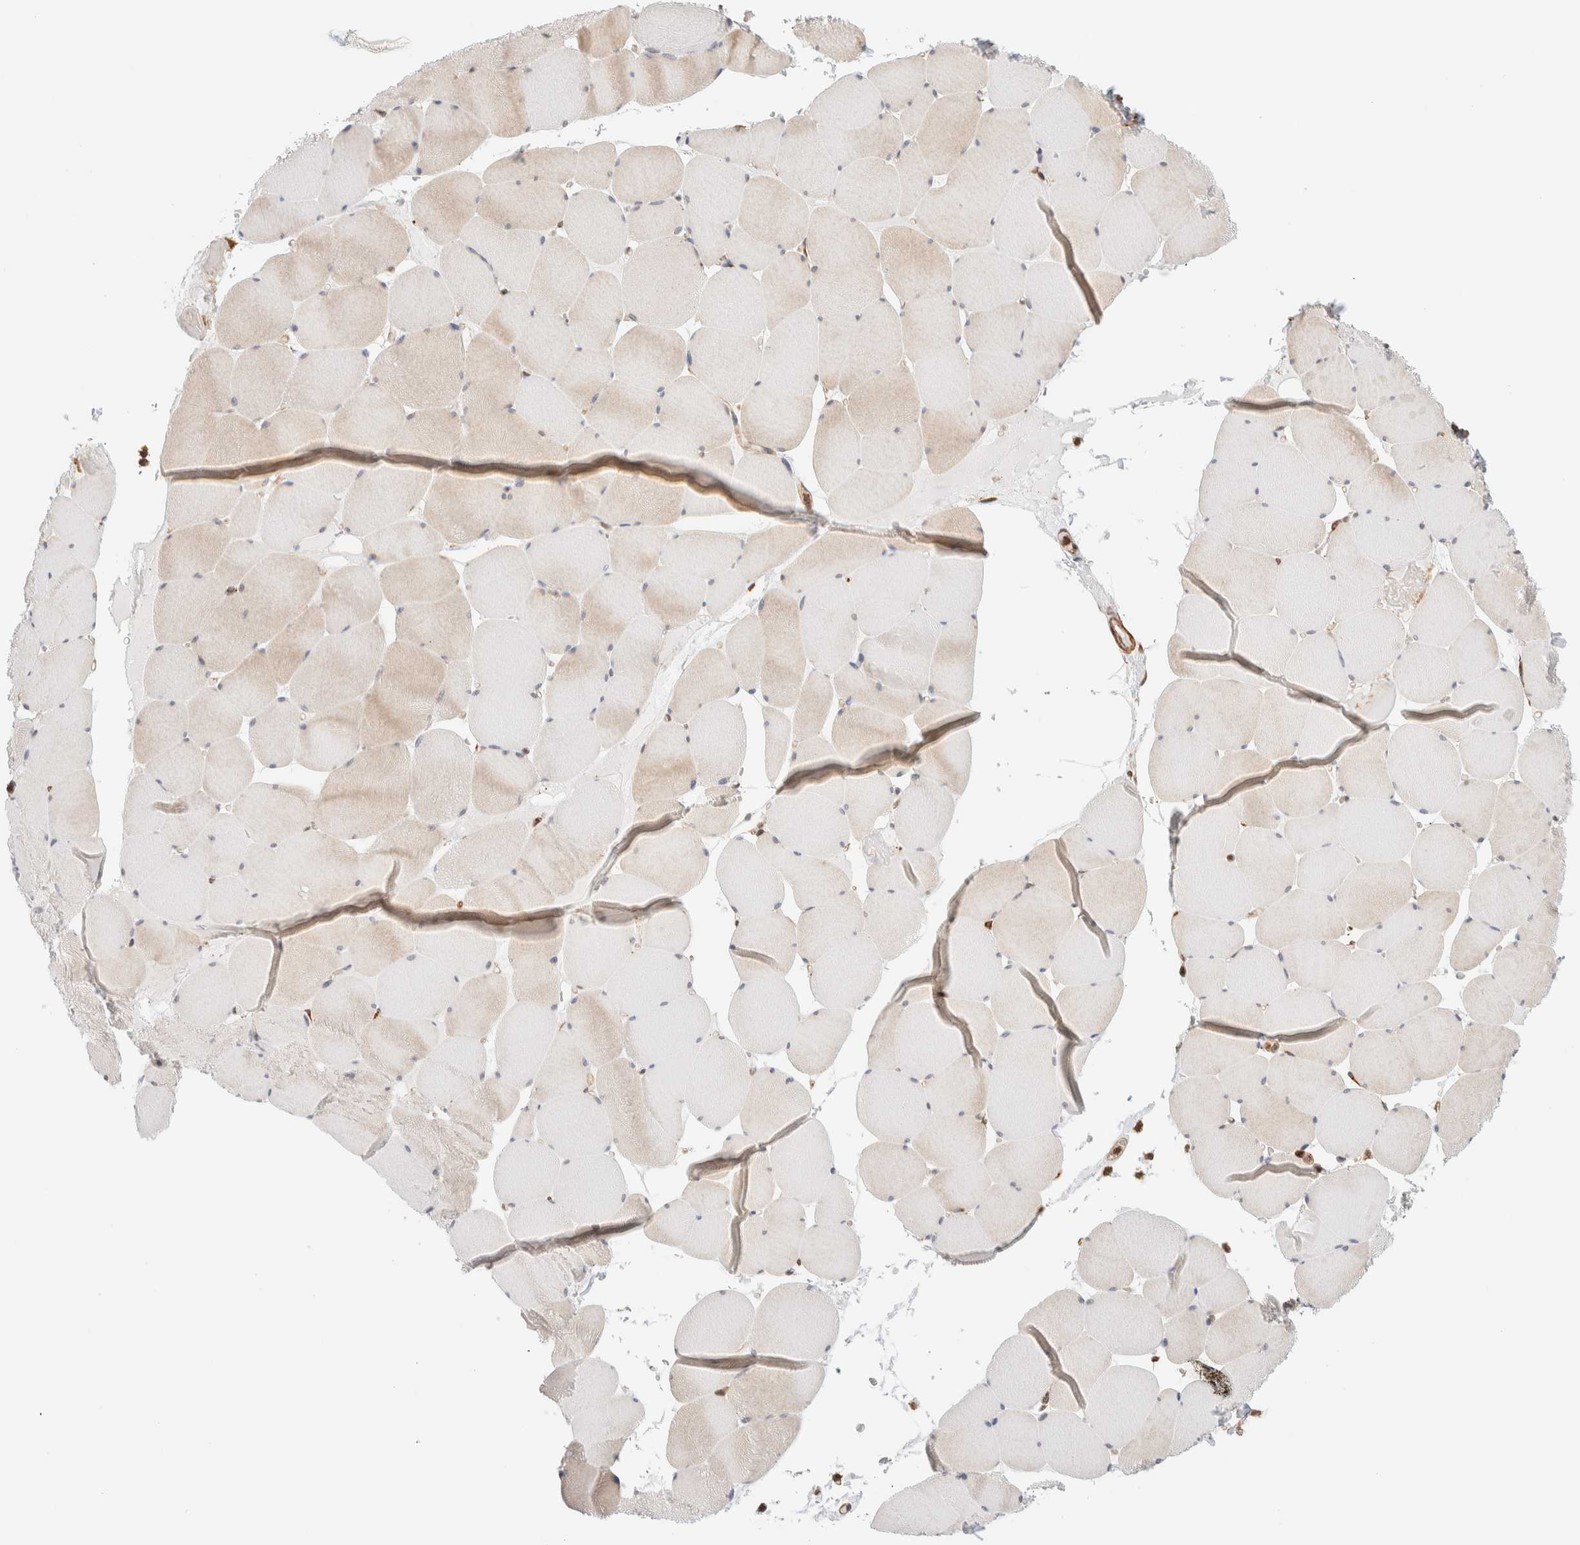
{"staining": {"intensity": "weak", "quantity": "<25%", "location": "cytoplasmic/membranous"}, "tissue": "skeletal muscle", "cell_type": "Myocytes", "image_type": "normal", "snomed": [{"axis": "morphology", "description": "Normal tissue, NOS"}, {"axis": "topography", "description": "Skeletal muscle"}], "caption": "Immunohistochemistry (IHC) of unremarkable human skeletal muscle reveals no expression in myocytes.", "gene": "INTS1", "patient": {"sex": "male", "age": 62}}